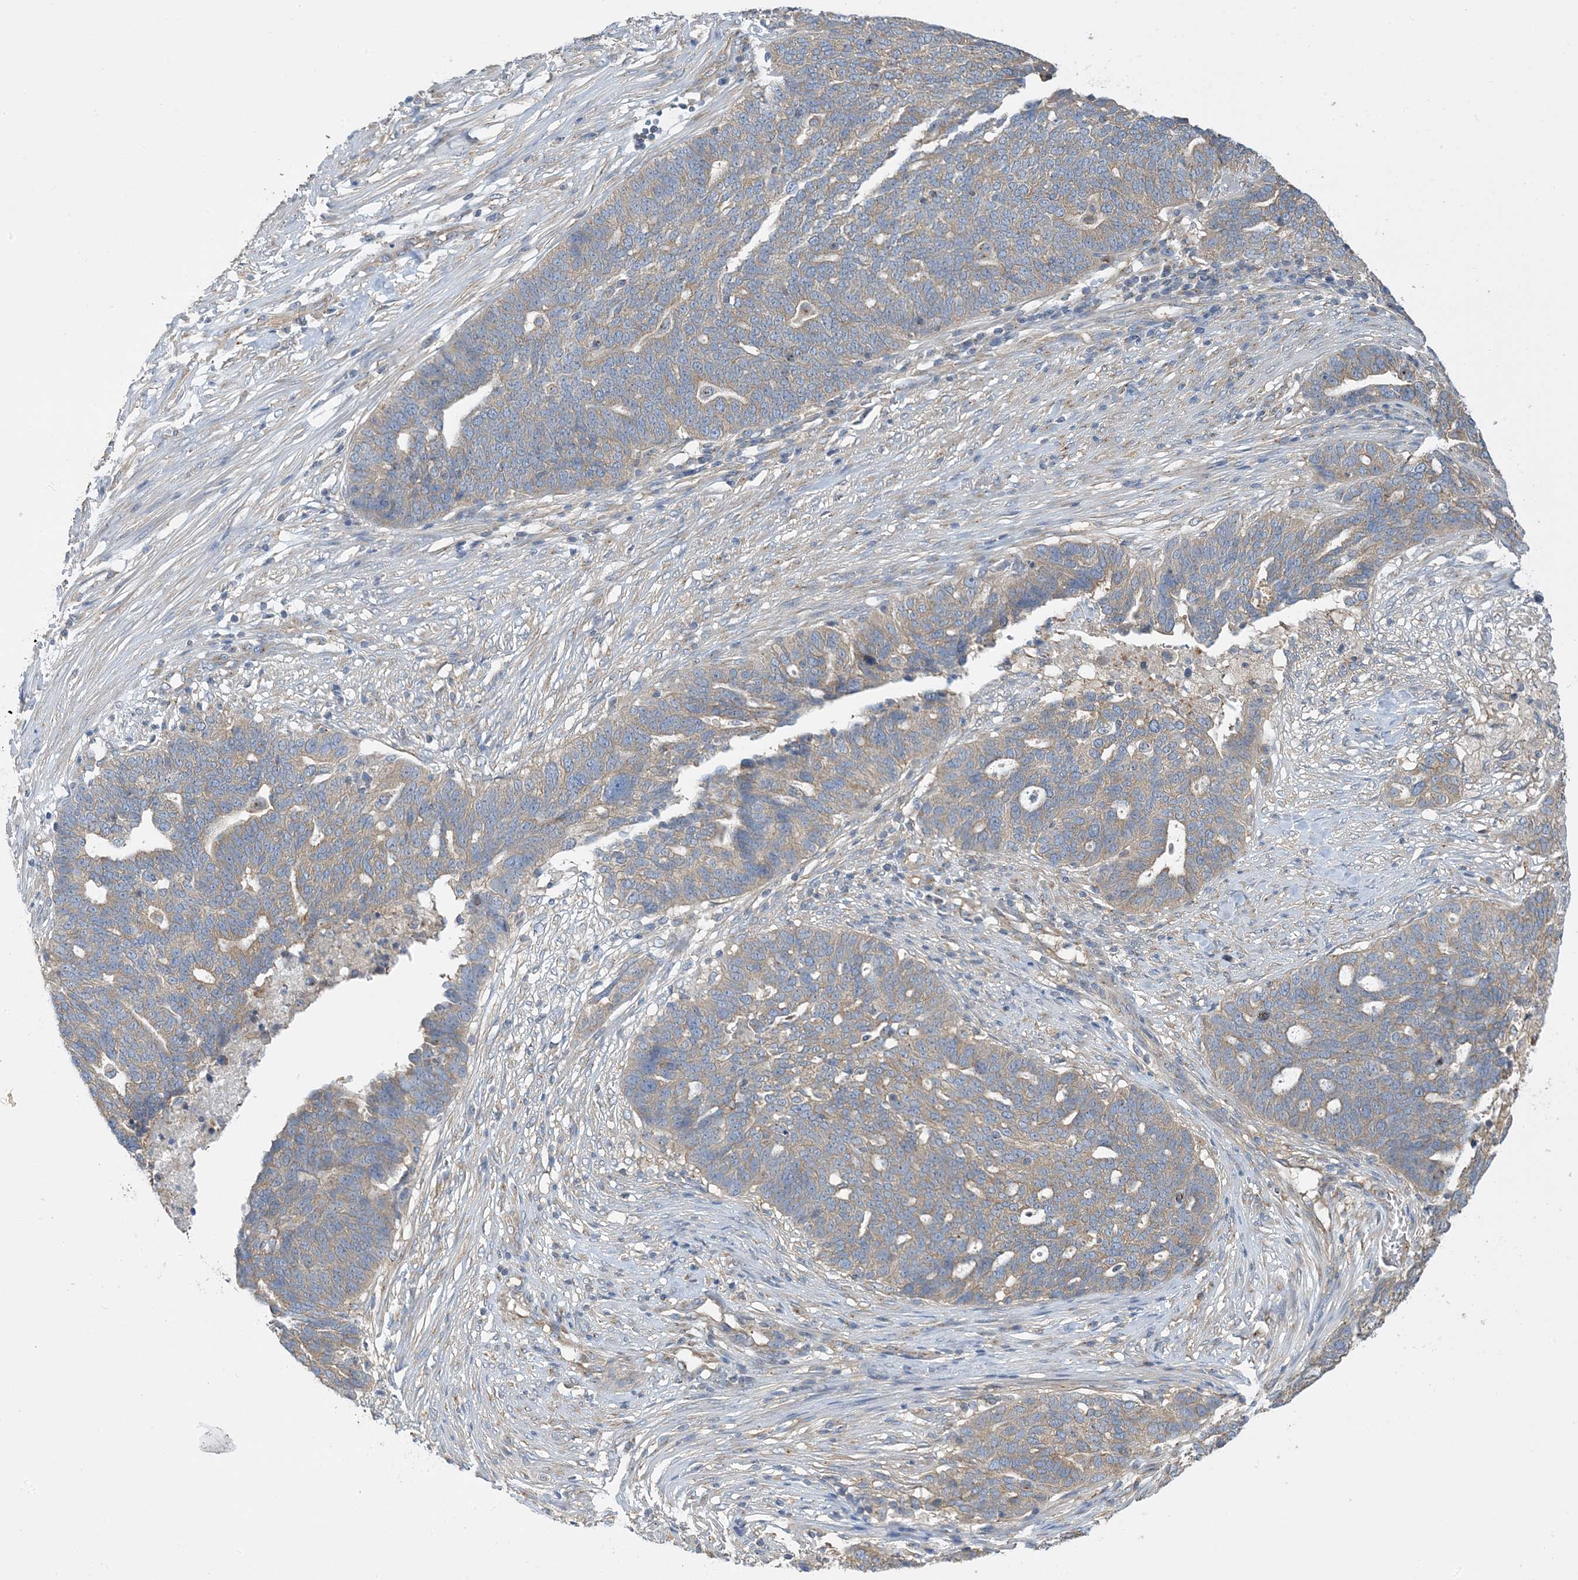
{"staining": {"intensity": "weak", "quantity": ">75%", "location": "cytoplasmic/membranous"}, "tissue": "ovarian cancer", "cell_type": "Tumor cells", "image_type": "cancer", "snomed": [{"axis": "morphology", "description": "Cystadenocarcinoma, serous, NOS"}, {"axis": "topography", "description": "Ovary"}], "caption": "Ovarian serous cystadenocarcinoma stained with a brown dye demonstrates weak cytoplasmic/membranous positive positivity in approximately >75% of tumor cells.", "gene": "SIDT1", "patient": {"sex": "female", "age": 59}}